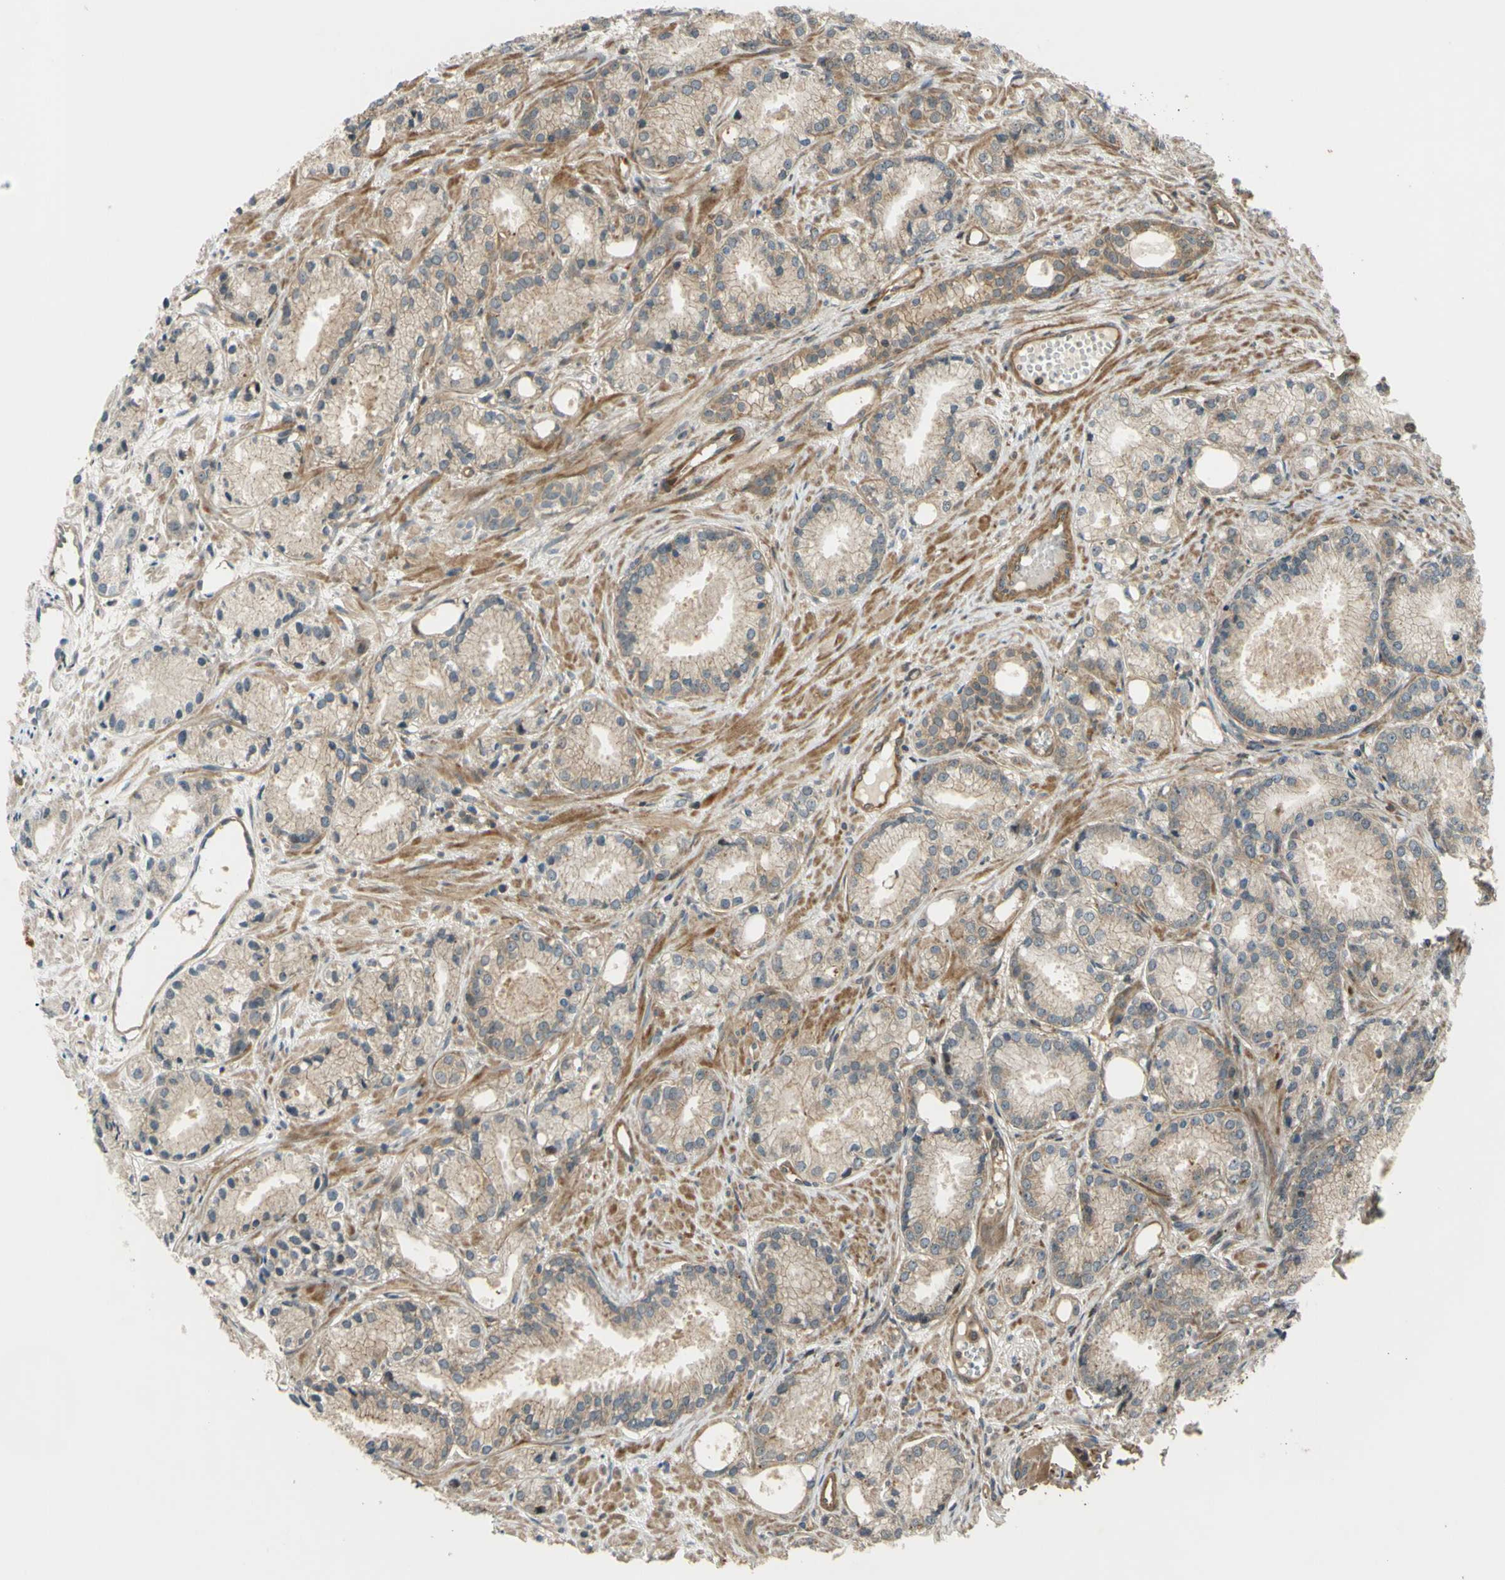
{"staining": {"intensity": "weak", "quantity": ">75%", "location": "cytoplasmic/membranous"}, "tissue": "prostate cancer", "cell_type": "Tumor cells", "image_type": "cancer", "snomed": [{"axis": "morphology", "description": "Adenocarcinoma, Low grade"}, {"axis": "topography", "description": "Prostate"}], "caption": "Immunohistochemistry histopathology image of neoplastic tissue: human prostate cancer stained using immunohistochemistry demonstrates low levels of weak protein expression localized specifically in the cytoplasmic/membranous of tumor cells, appearing as a cytoplasmic/membranous brown color.", "gene": "FLII", "patient": {"sex": "male", "age": 72}}